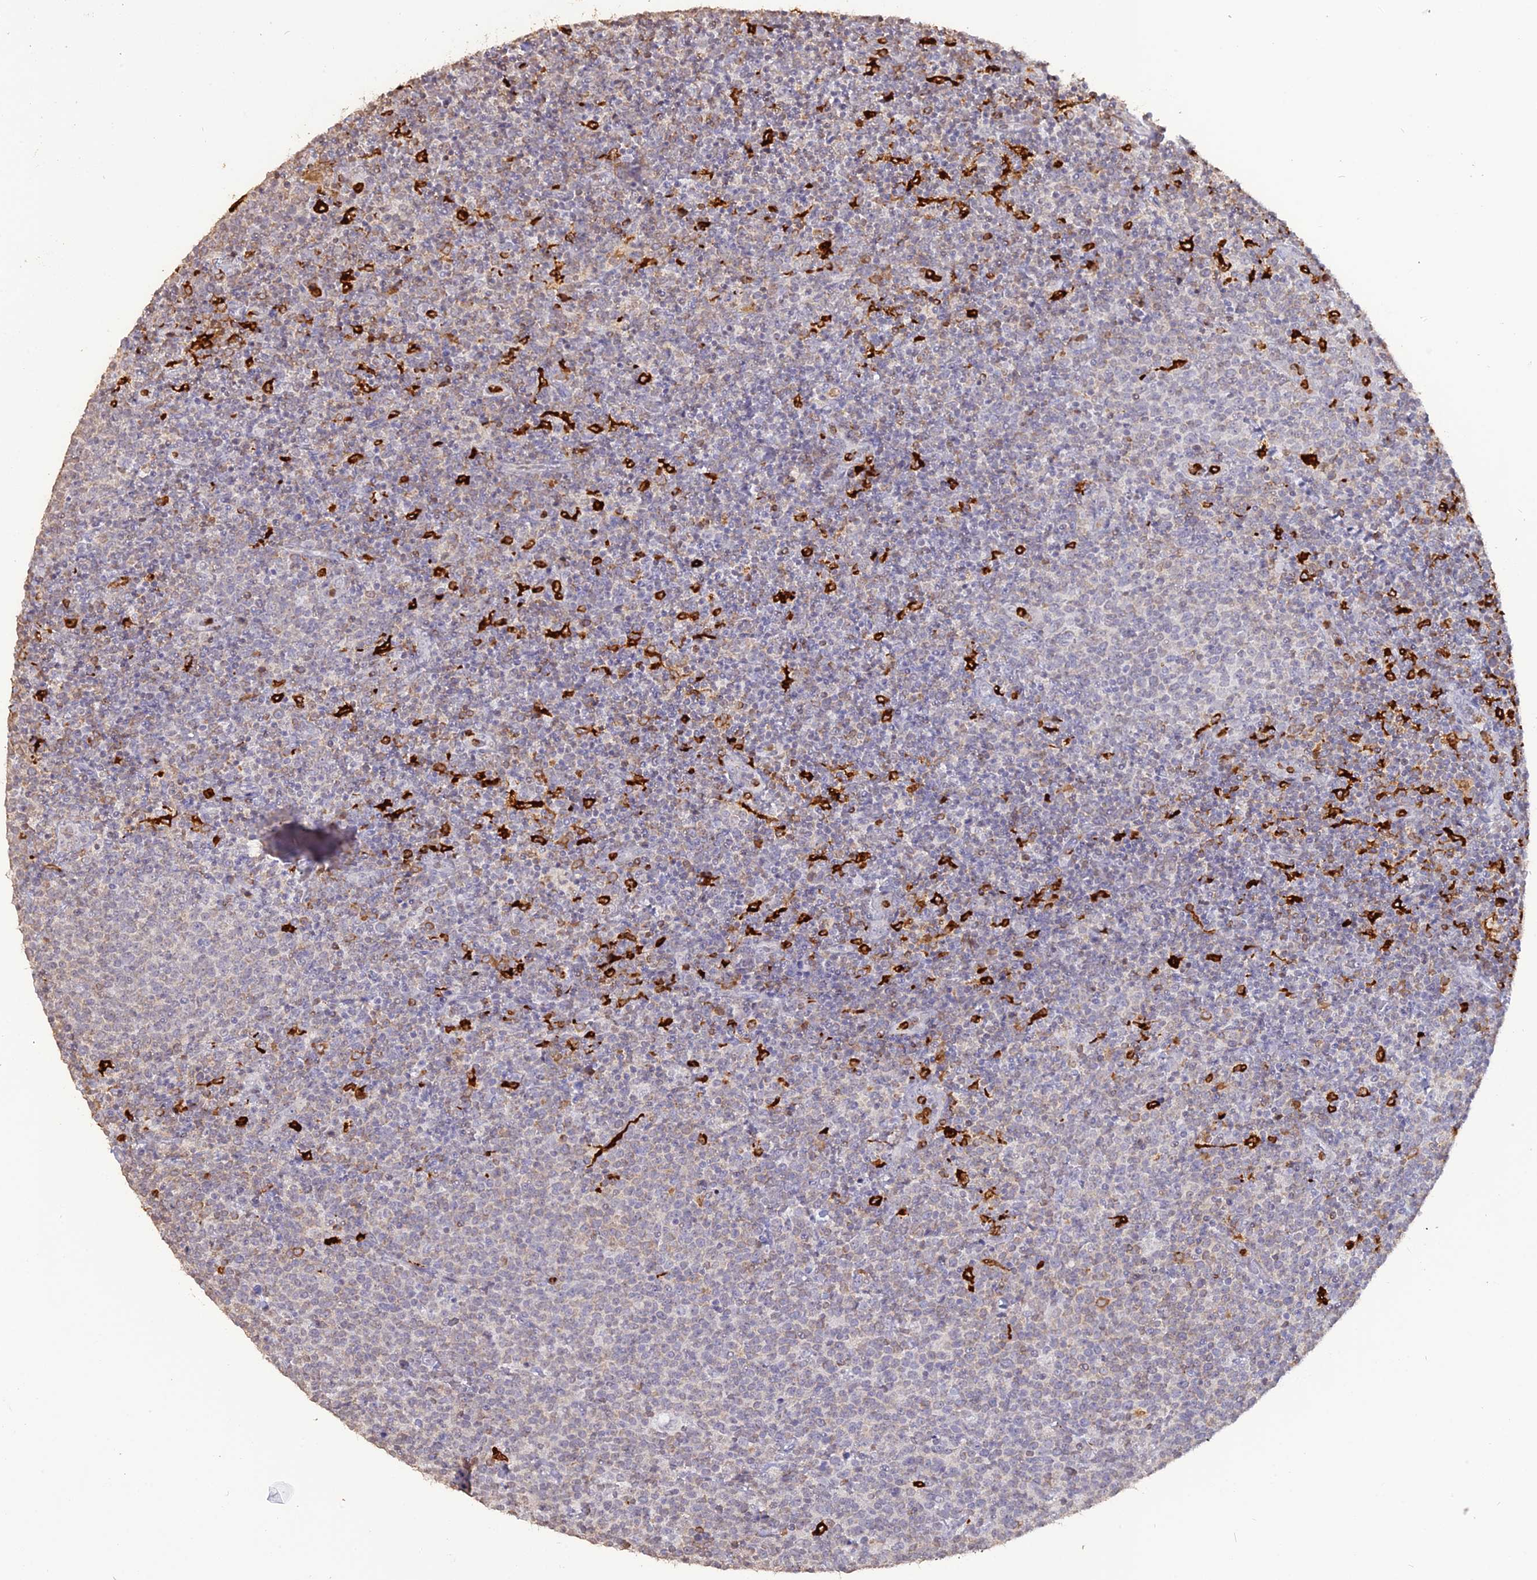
{"staining": {"intensity": "negative", "quantity": "none", "location": "none"}, "tissue": "lymphoma", "cell_type": "Tumor cells", "image_type": "cancer", "snomed": [{"axis": "morphology", "description": "Malignant lymphoma, non-Hodgkin's type, High grade"}, {"axis": "topography", "description": "Lymph node"}], "caption": "This is an immunohistochemistry (IHC) image of human lymphoma. There is no staining in tumor cells.", "gene": "APOBR", "patient": {"sex": "male", "age": 61}}